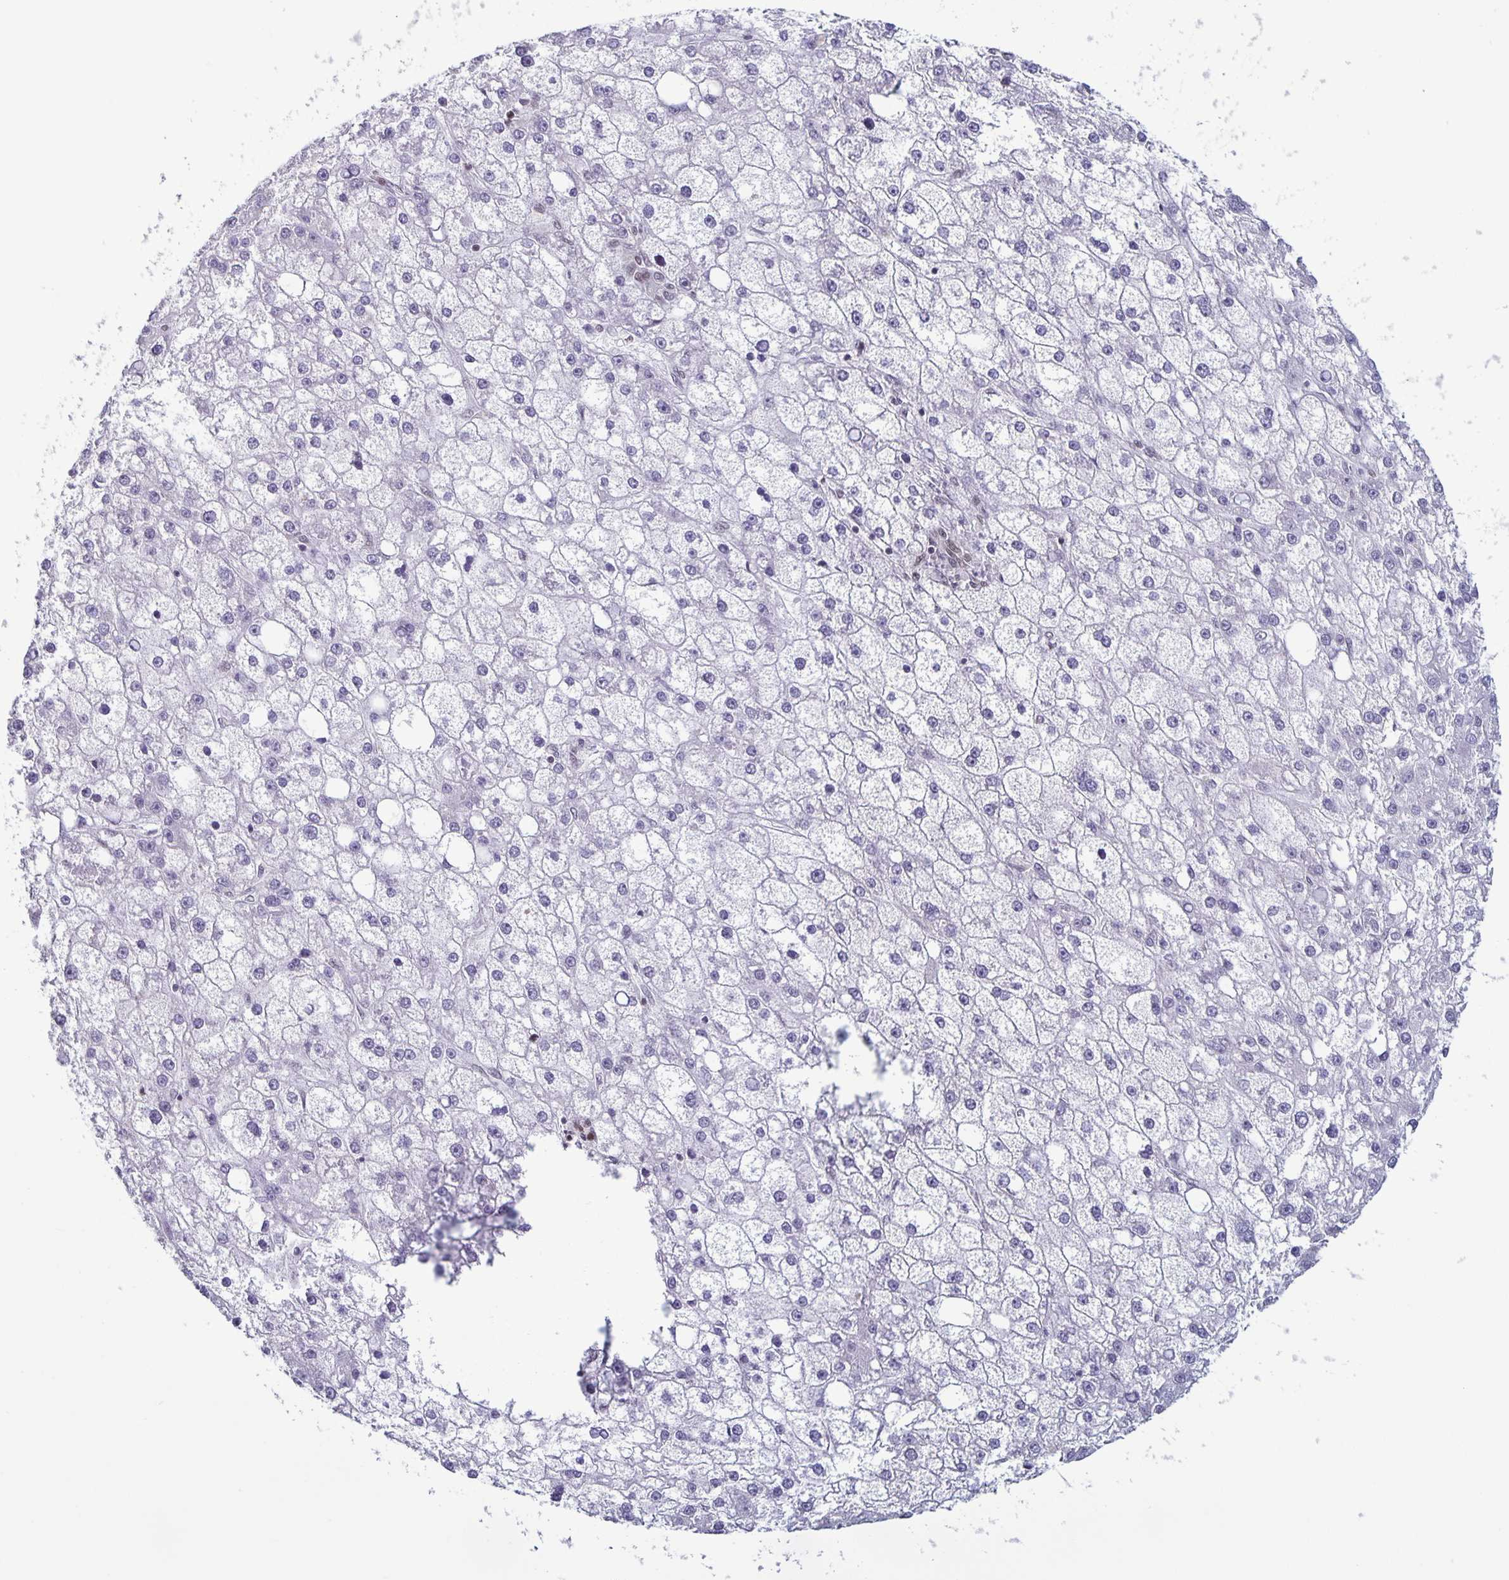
{"staining": {"intensity": "negative", "quantity": "none", "location": "none"}, "tissue": "liver cancer", "cell_type": "Tumor cells", "image_type": "cancer", "snomed": [{"axis": "morphology", "description": "Carcinoma, Hepatocellular, NOS"}, {"axis": "topography", "description": "Liver"}], "caption": "This photomicrograph is of liver cancer (hepatocellular carcinoma) stained with immunohistochemistry (IHC) to label a protein in brown with the nuclei are counter-stained blue. There is no positivity in tumor cells.", "gene": "JUND", "patient": {"sex": "male", "age": 67}}